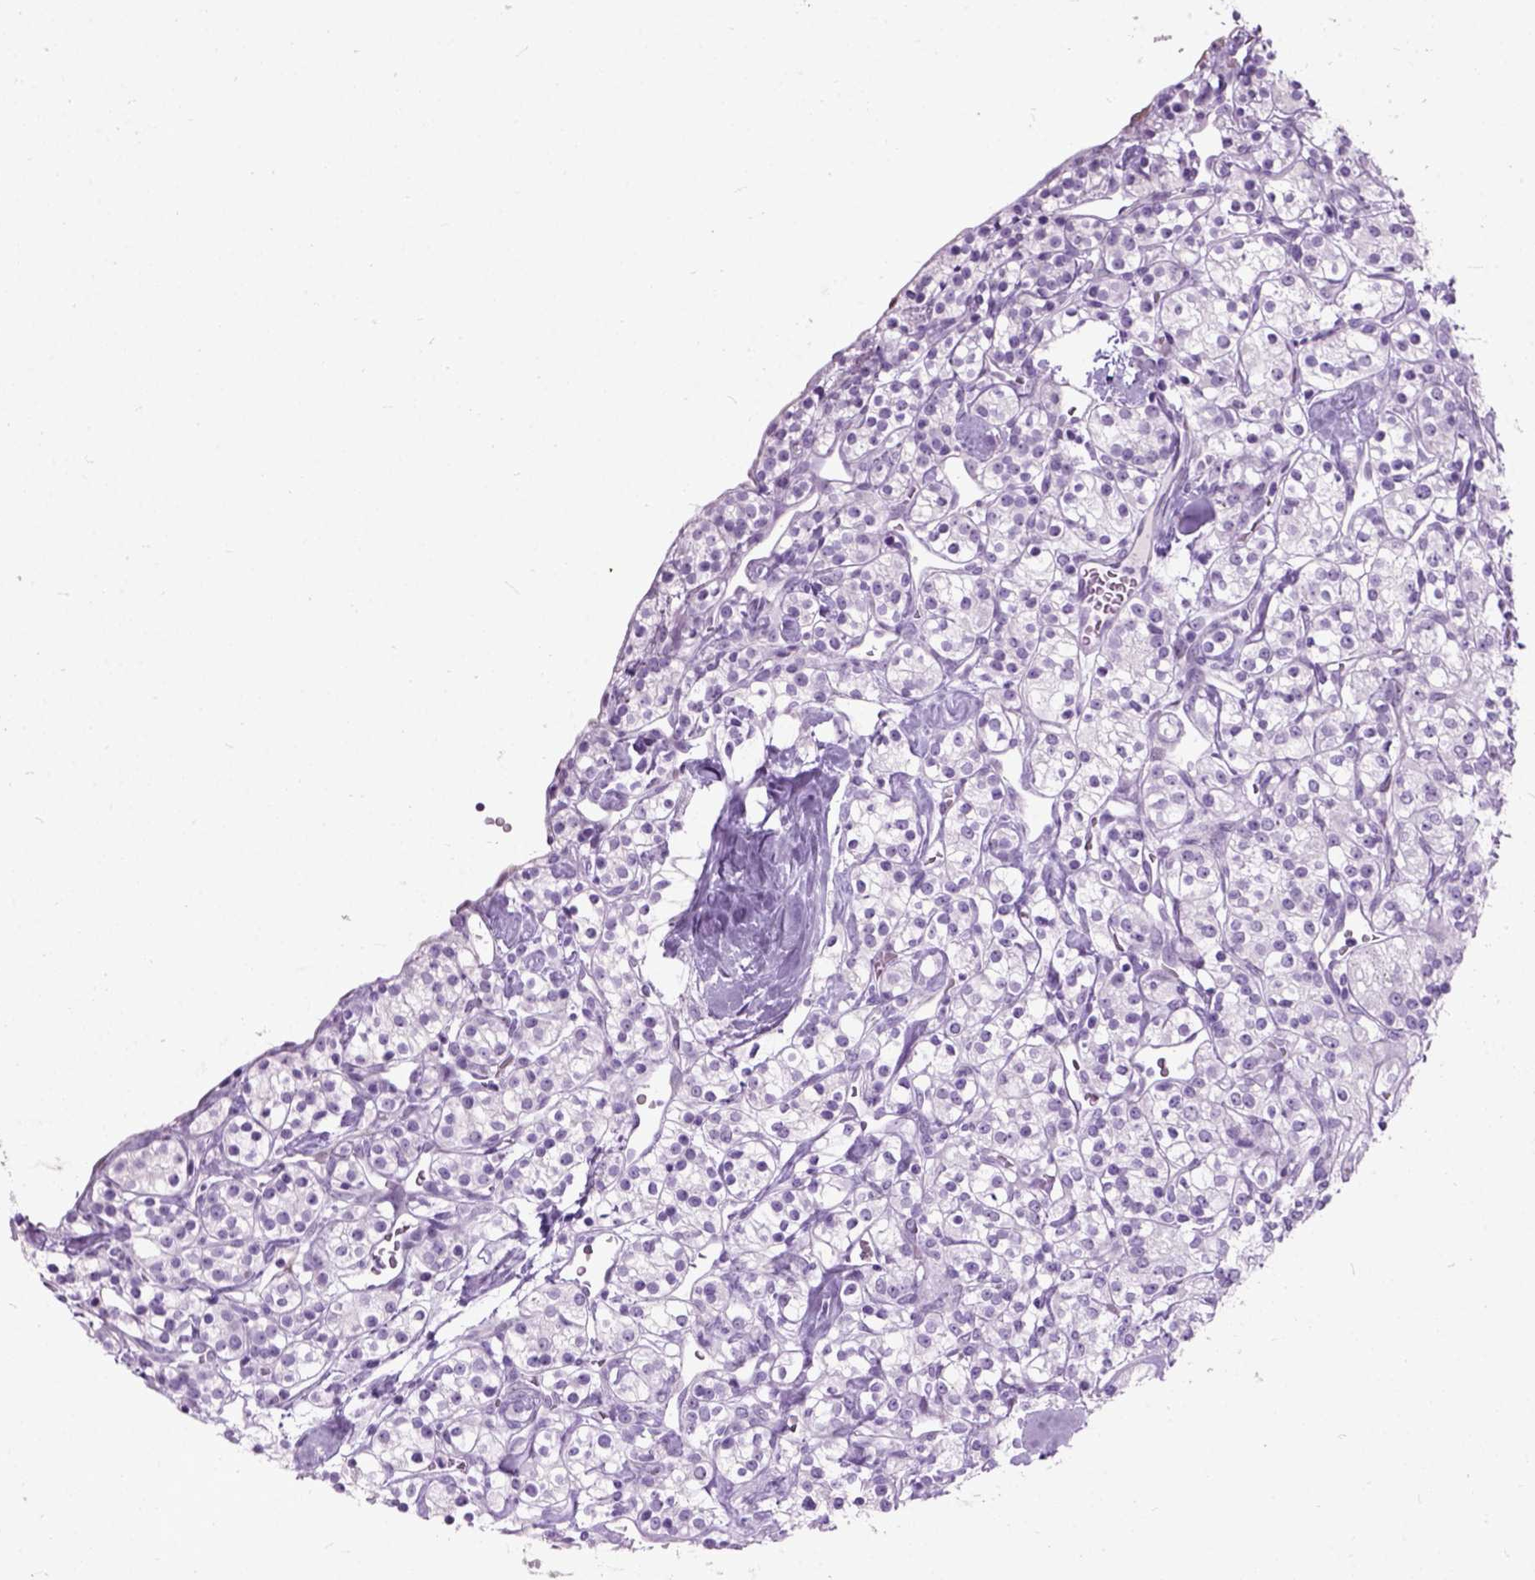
{"staining": {"intensity": "negative", "quantity": "none", "location": "none"}, "tissue": "renal cancer", "cell_type": "Tumor cells", "image_type": "cancer", "snomed": [{"axis": "morphology", "description": "Adenocarcinoma, NOS"}, {"axis": "topography", "description": "Kidney"}], "caption": "Human renal cancer stained for a protein using IHC exhibits no expression in tumor cells.", "gene": "AXDND1", "patient": {"sex": "male", "age": 77}}